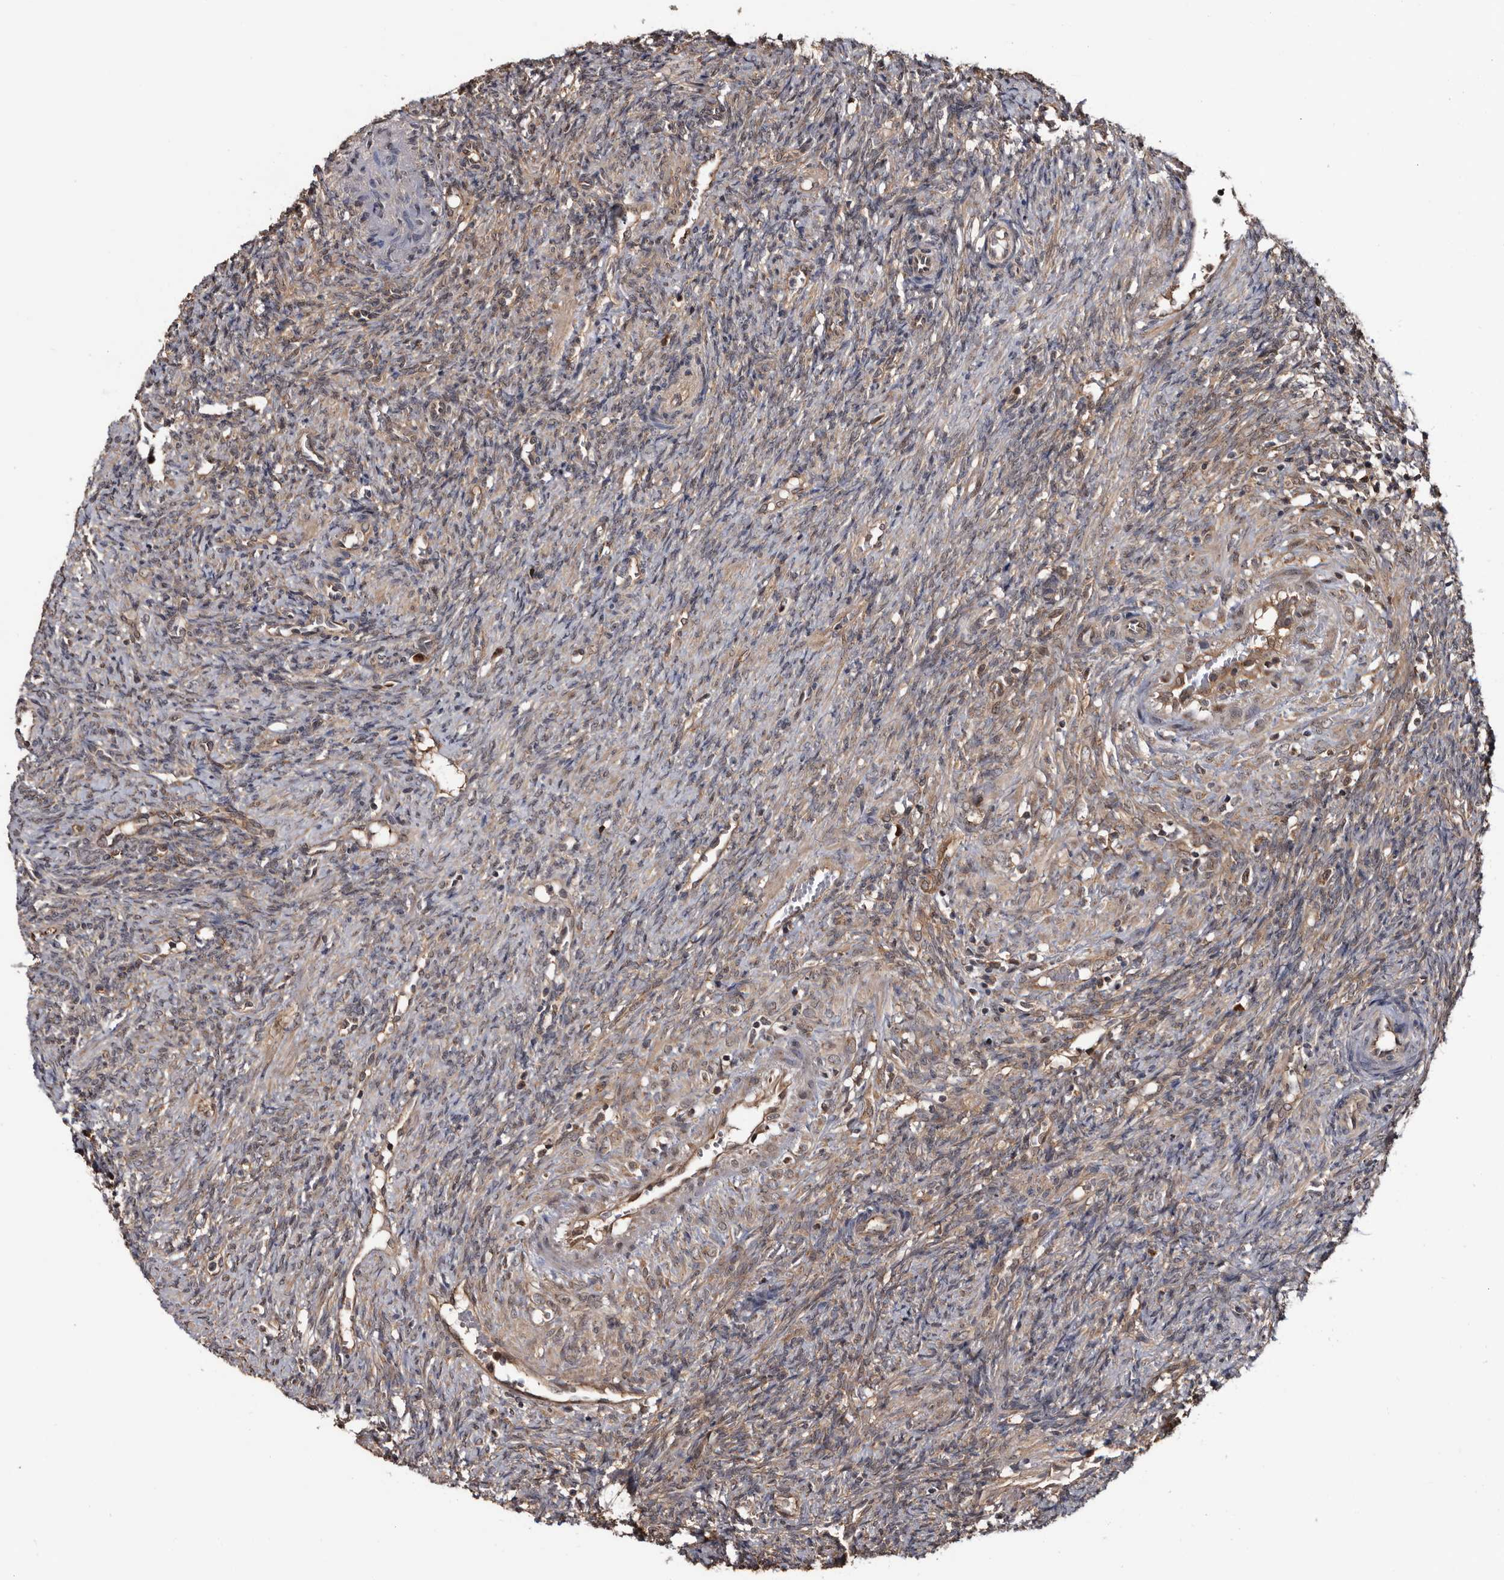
{"staining": {"intensity": "weak", "quantity": "<25%", "location": "cytoplasmic/membranous"}, "tissue": "ovary", "cell_type": "Ovarian stroma cells", "image_type": "normal", "snomed": [{"axis": "morphology", "description": "Normal tissue, NOS"}, {"axis": "topography", "description": "Ovary"}], "caption": "An immunohistochemistry image of normal ovary is shown. There is no staining in ovarian stroma cells of ovary.", "gene": "TTI2", "patient": {"sex": "female", "age": 41}}